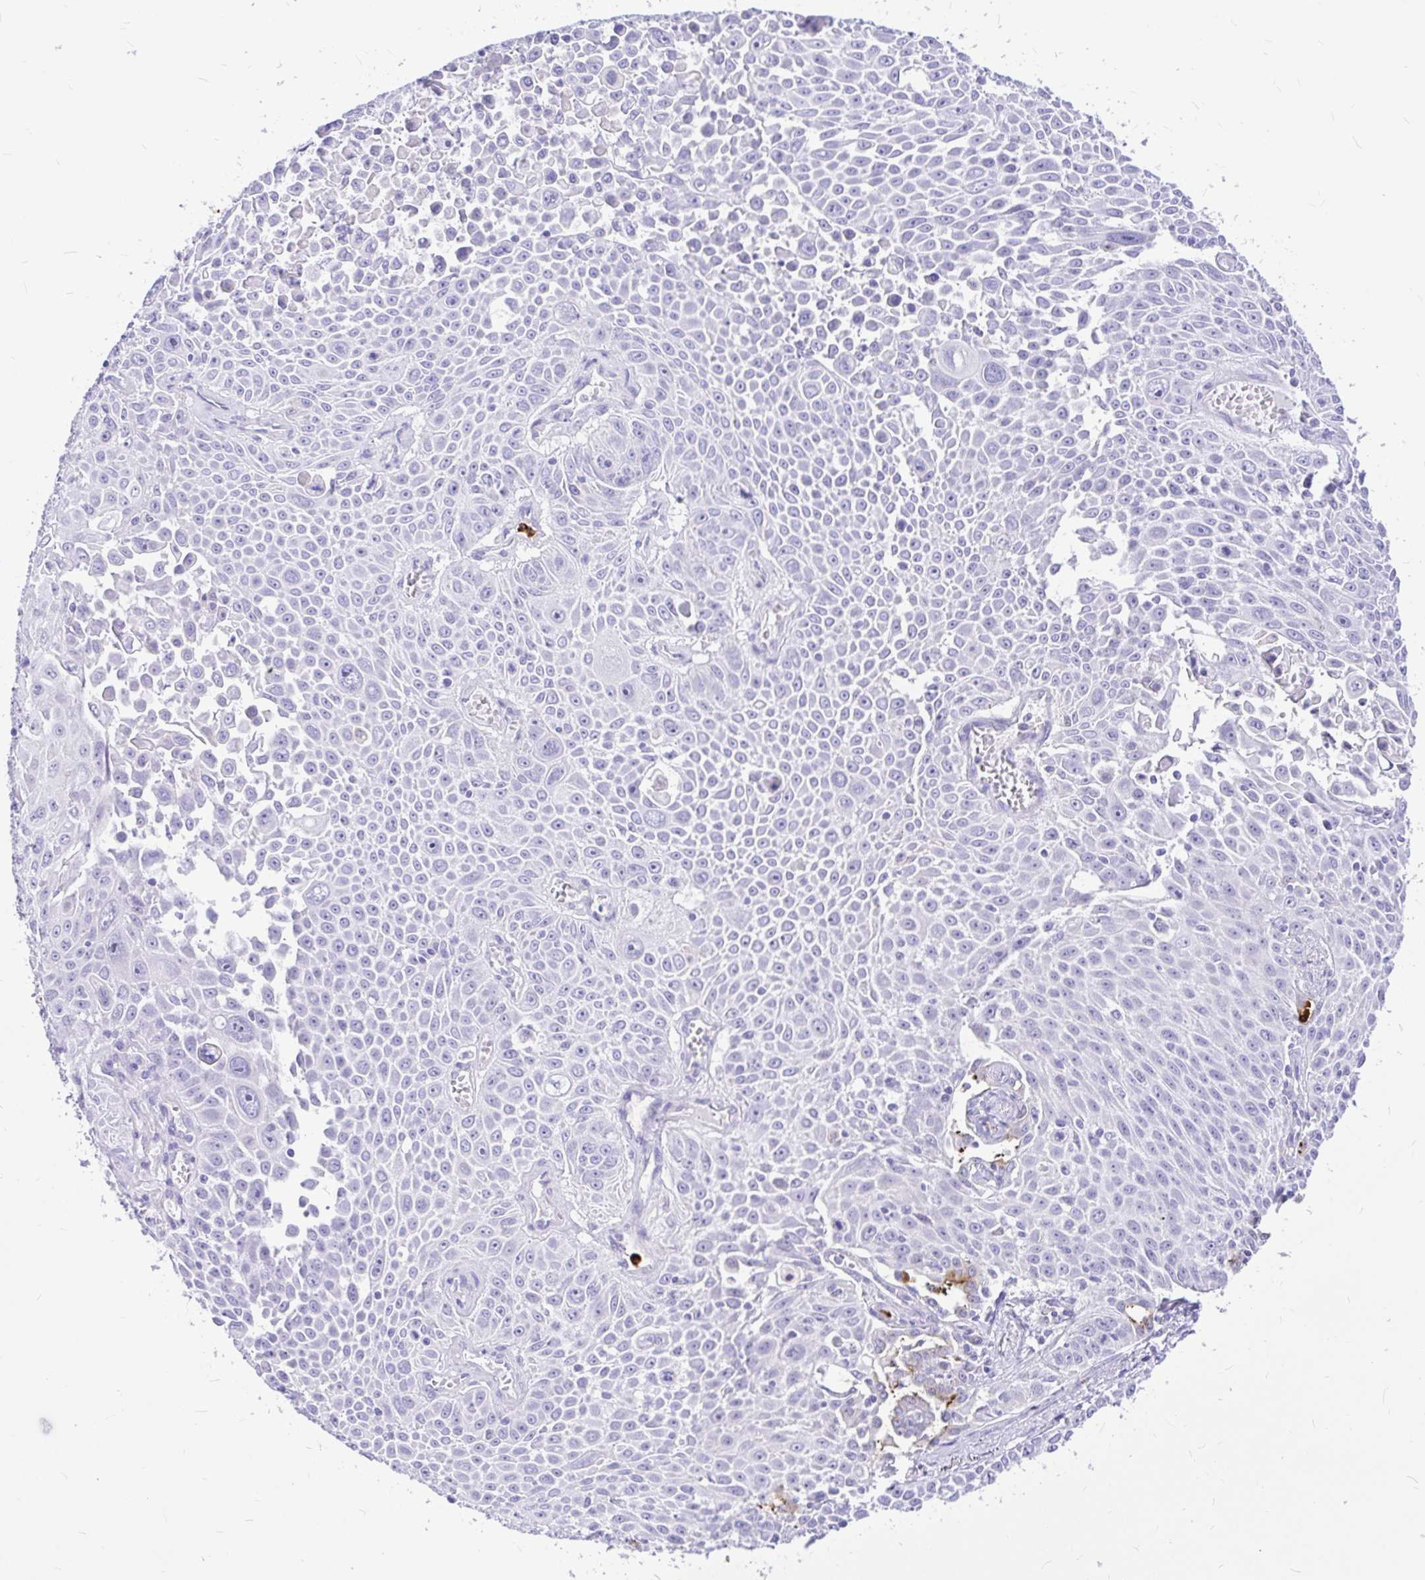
{"staining": {"intensity": "negative", "quantity": "none", "location": "none"}, "tissue": "lung cancer", "cell_type": "Tumor cells", "image_type": "cancer", "snomed": [{"axis": "morphology", "description": "Squamous cell carcinoma, NOS"}, {"axis": "morphology", "description": "Squamous cell carcinoma, metastatic, NOS"}, {"axis": "topography", "description": "Lymph node"}, {"axis": "topography", "description": "Lung"}], "caption": "A micrograph of lung metastatic squamous cell carcinoma stained for a protein shows no brown staining in tumor cells.", "gene": "CLEC1B", "patient": {"sex": "female", "age": 62}}